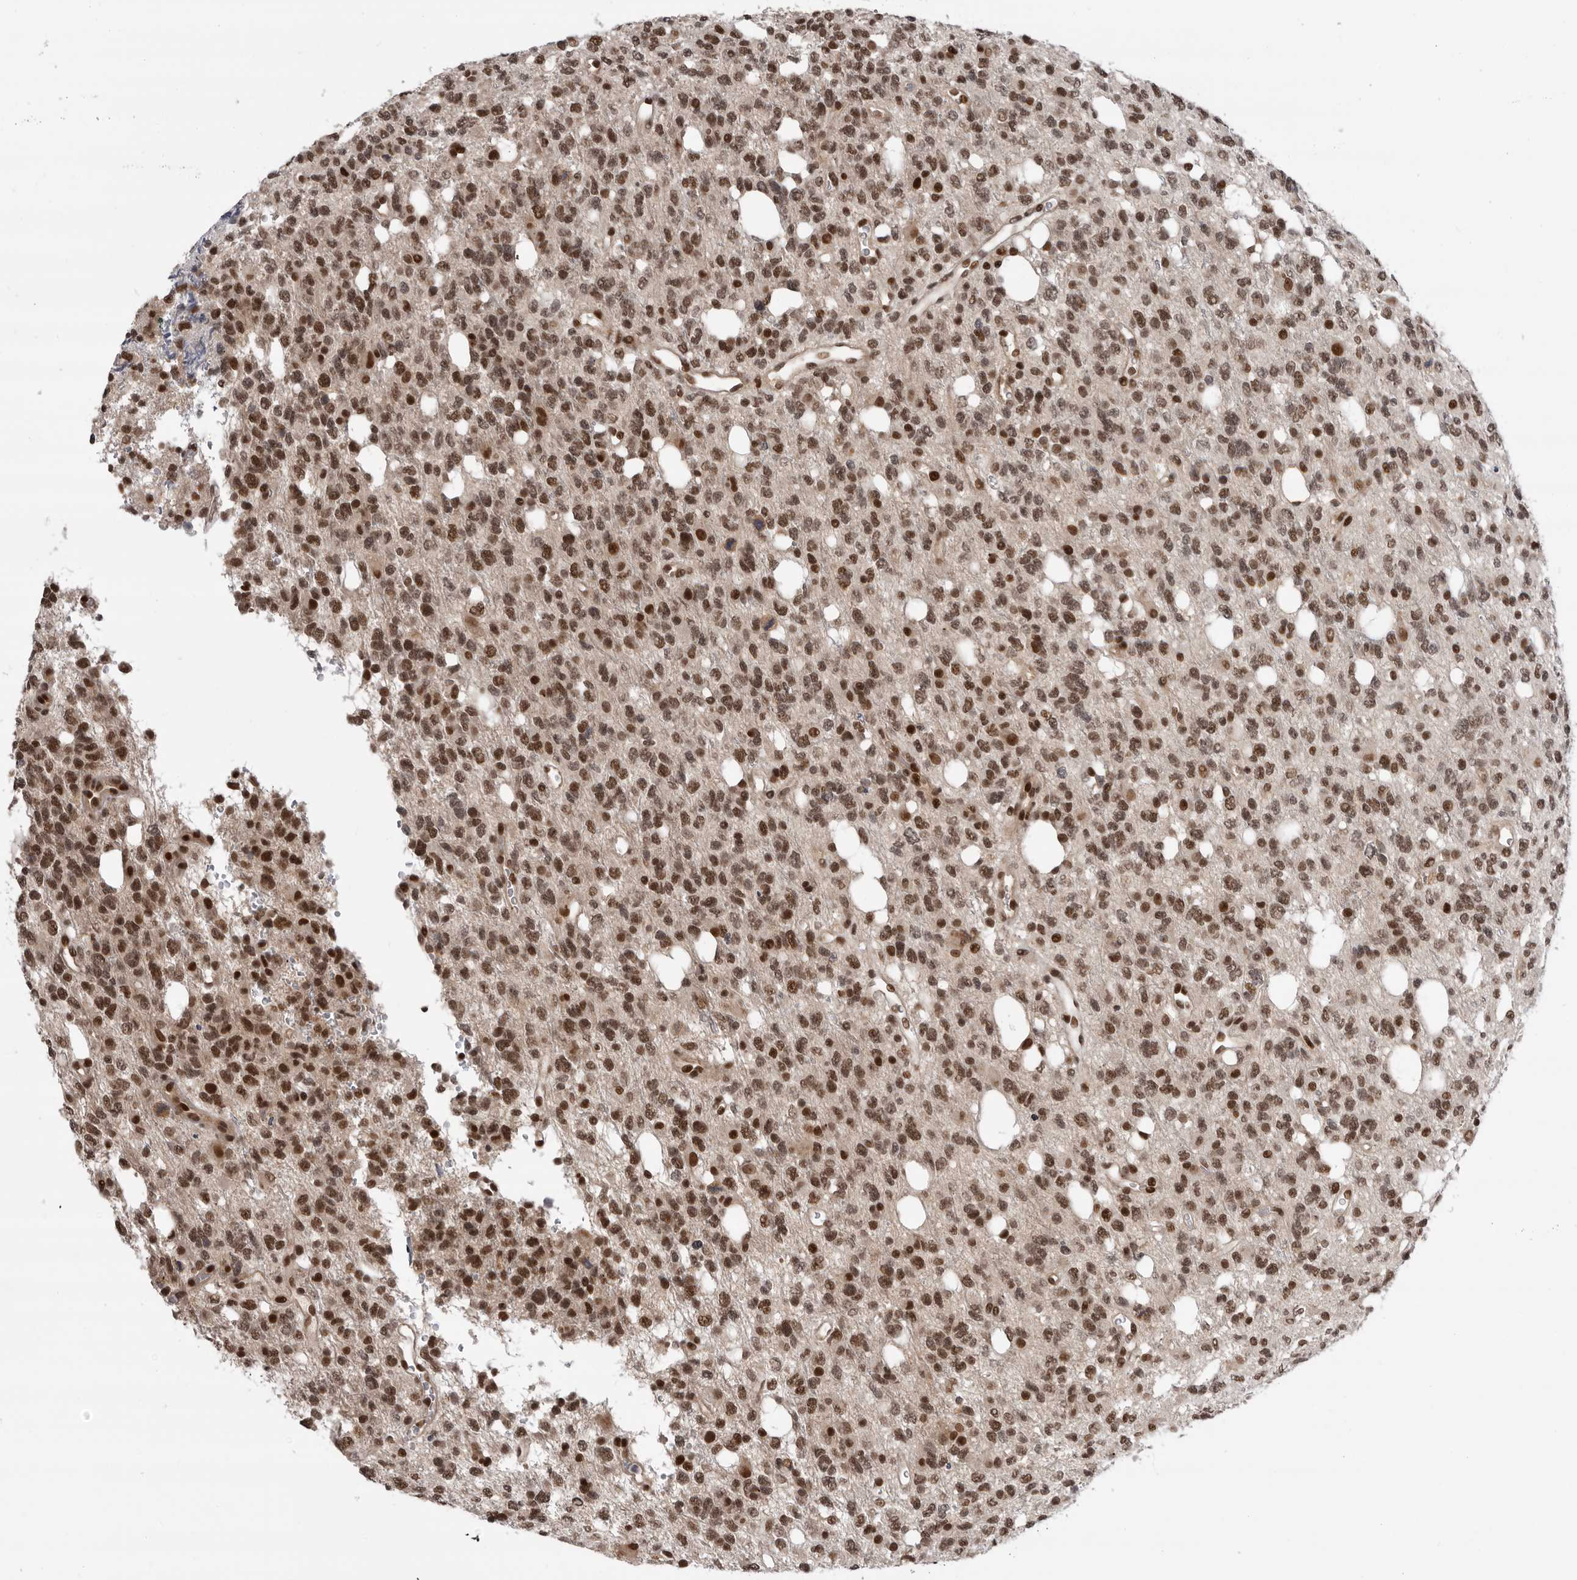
{"staining": {"intensity": "strong", "quantity": ">75%", "location": "nuclear"}, "tissue": "glioma", "cell_type": "Tumor cells", "image_type": "cancer", "snomed": [{"axis": "morphology", "description": "Glioma, malignant, High grade"}, {"axis": "topography", "description": "Brain"}], "caption": "Tumor cells reveal high levels of strong nuclear expression in approximately >75% of cells in malignant glioma (high-grade).", "gene": "ZNF830", "patient": {"sex": "female", "age": 62}}